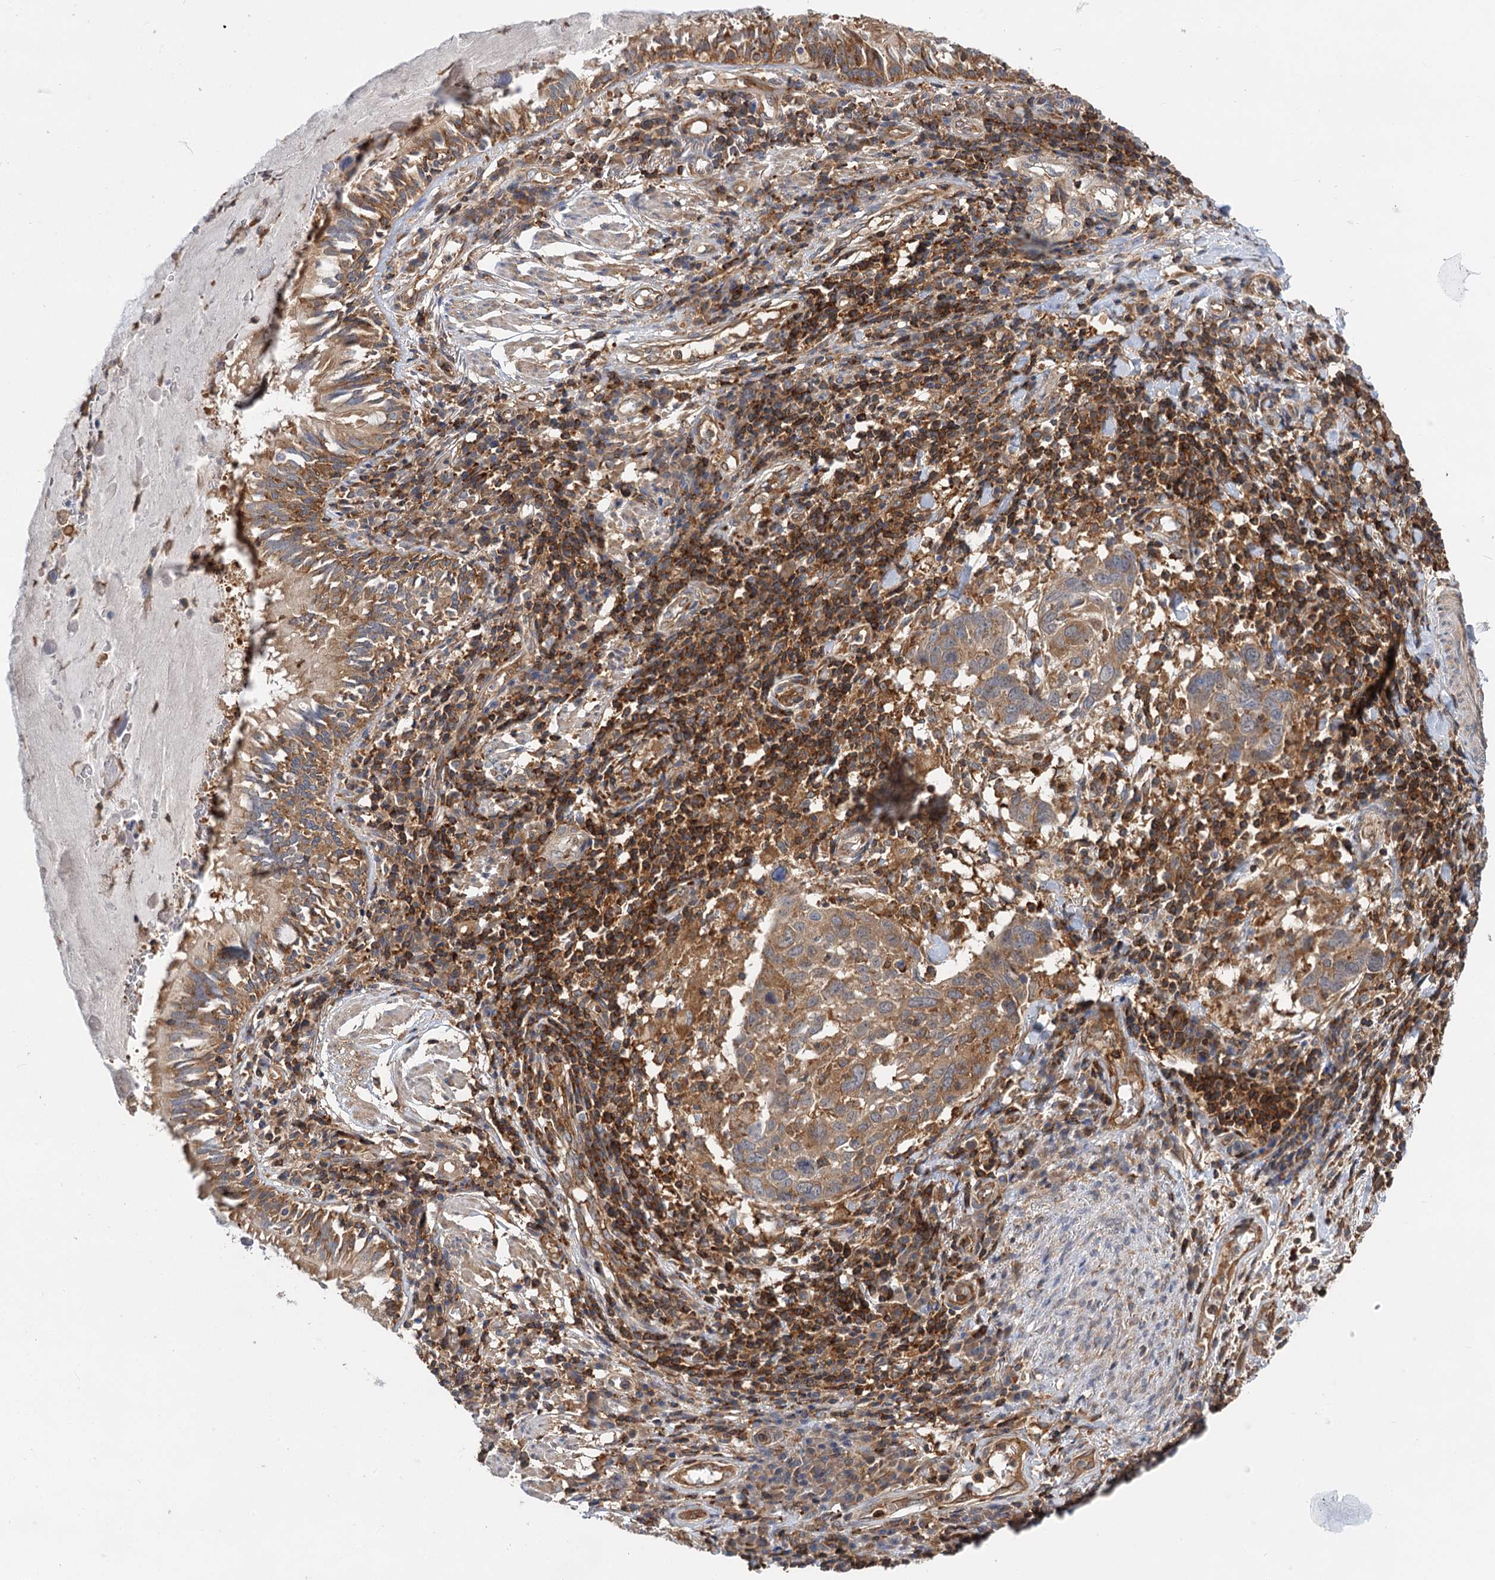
{"staining": {"intensity": "weak", "quantity": ">75%", "location": "cytoplasmic/membranous"}, "tissue": "lung cancer", "cell_type": "Tumor cells", "image_type": "cancer", "snomed": [{"axis": "morphology", "description": "Squamous cell carcinoma, NOS"}, {"axis": "topography", "description": "Lung"}], "caption": "Immunohistochemistry histopathology image of lung cancer stained for a protein (brown), which displays low levels of weak cytoplasmic/membranous staining in approximately >75% of tumor cells.", "gene": "PACS1", "patient": {"sex": "male", "age": 65}}